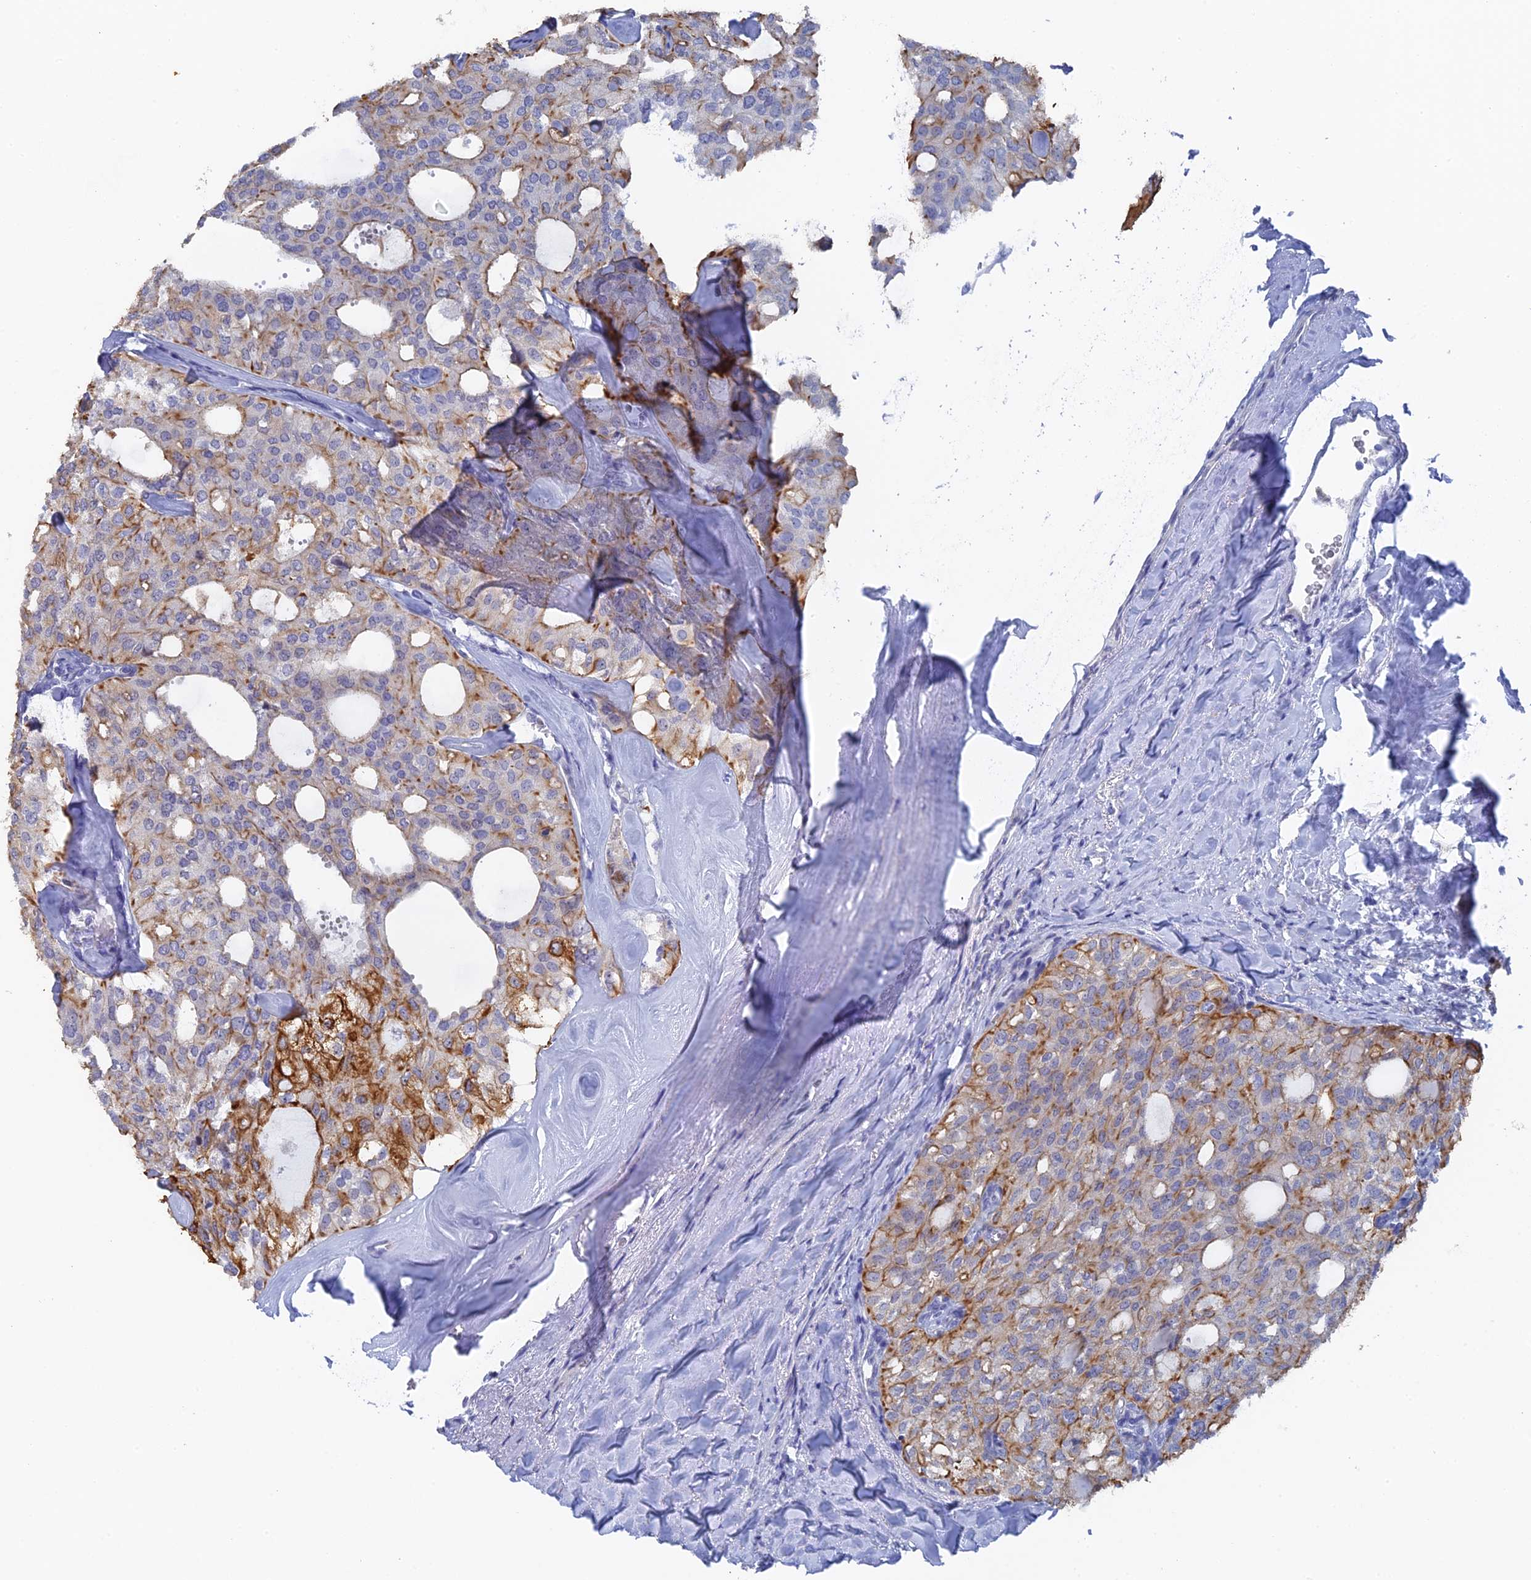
{"staining": {"intensity": "moderate", "quantity": "<25%", "location": "cytoplasmic/membranous"}, "tissue": "thyroid cancer", "cell_type": "Tumor cells", "image_type": "cancer", "snomed": [{"axis": "morphology", "description": "Follicular adenoma carcinoma, NOS"}, {"axis": "topography", "description": "Thyroid gland"}], "caption": "The micrograph shows immunohistochemical staining of follicular adenoma carcinoma (thyroid). There is moderate cytoplasmic/membranous positivity is identified in about <25% of tumor cells.", "gene": "SRFBP1", "patient": {"sex": "male", "age": 75}}